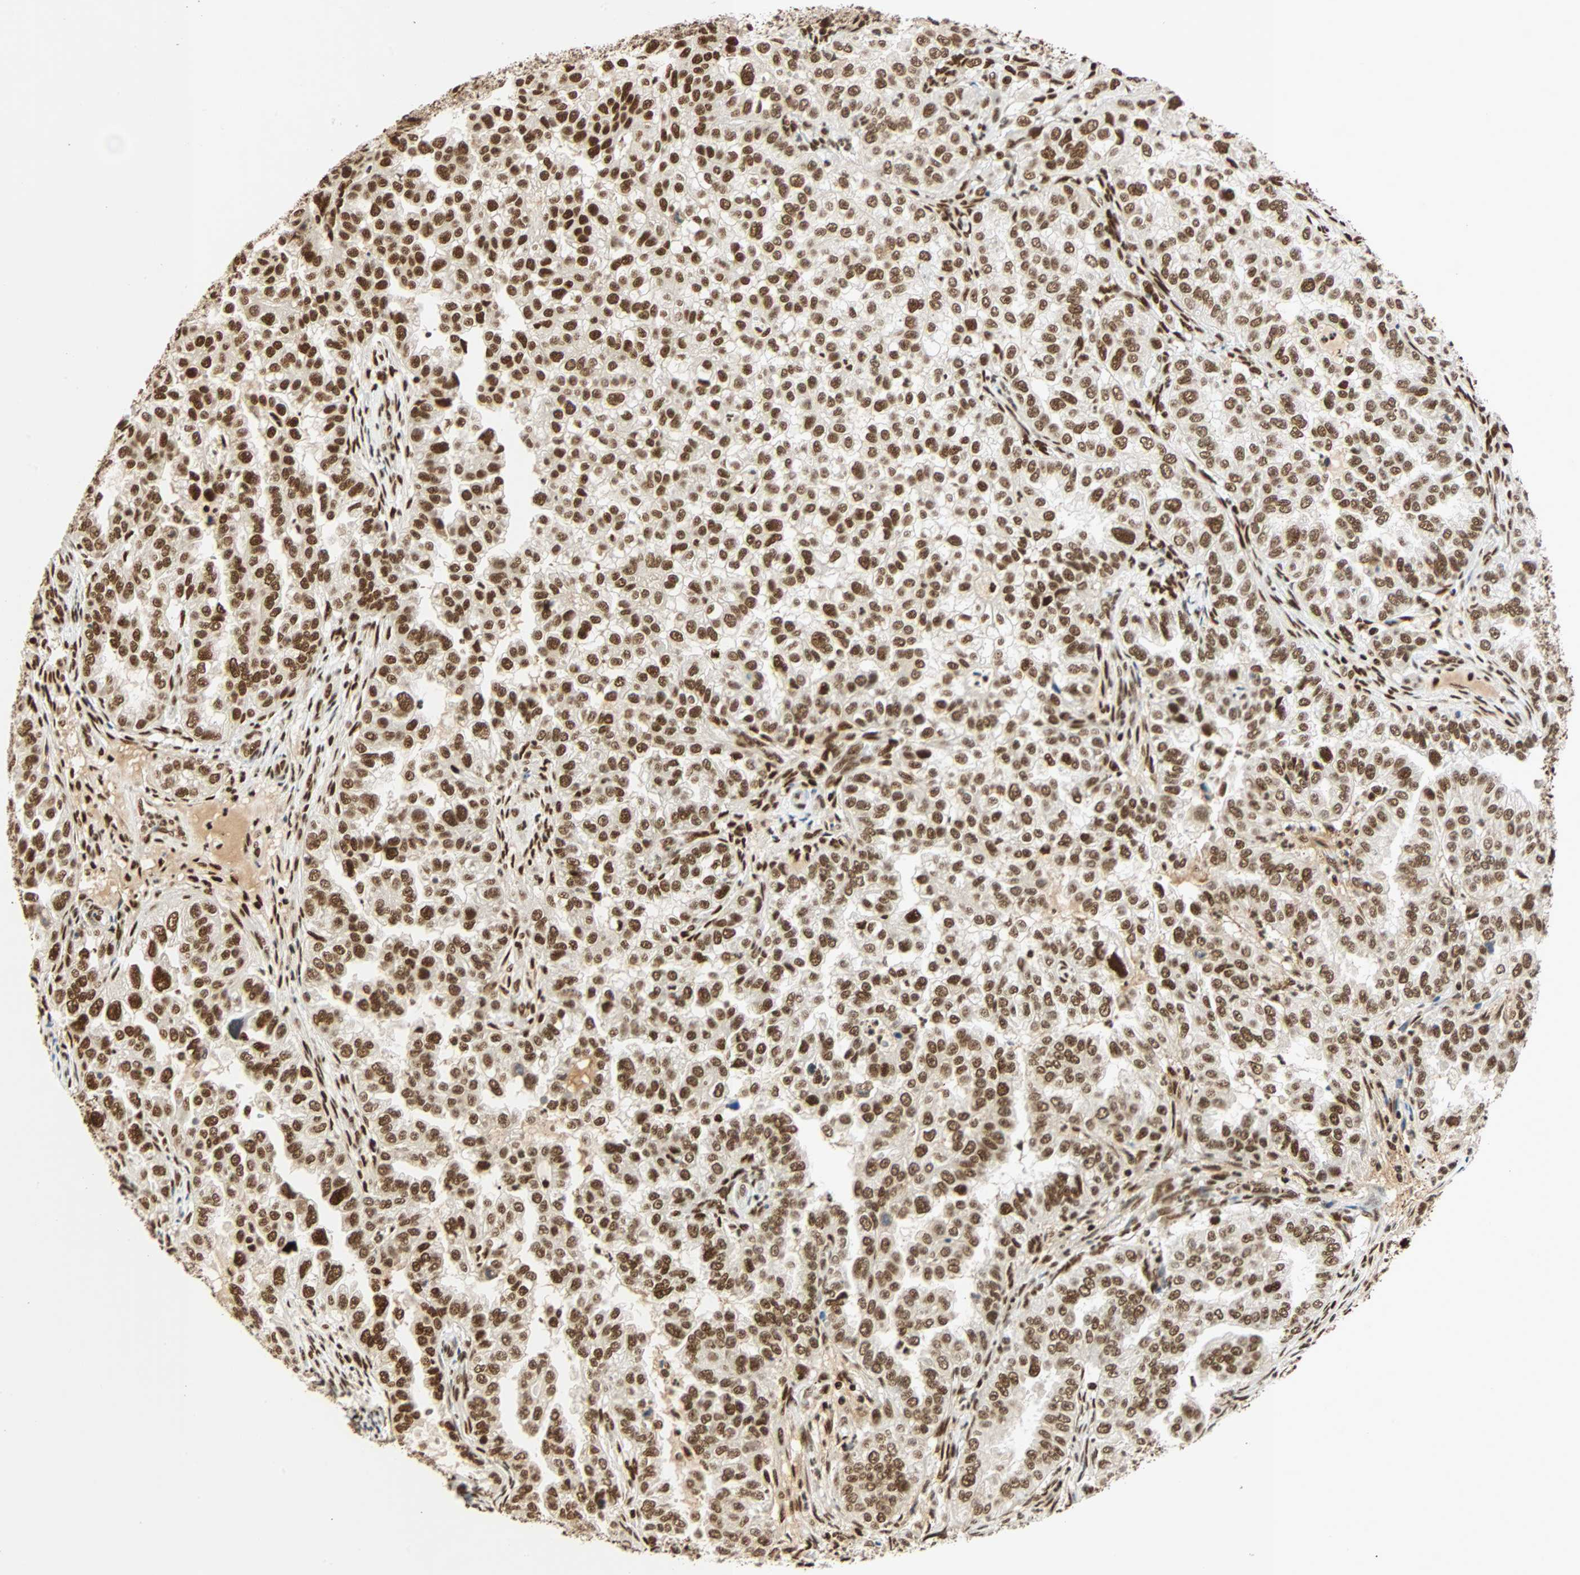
{"staining": {"intensity": "strong", "quantity": ">75%", "location": "nuclear"}, "tissue": "endometrial cancer", "cell_type": "Tumor cells", "image_type": "cancer", "snomed": [{"axis": "morphology", "description": "Adenocarcinoma, NOS"}, {"axis": "topography", "description": "Endometrium"}], "caption": "Endometrial cancer stained for a protein (brown) exhibits strong nuclear positive positivity in approximately >75% of tumor cells.", "gene": "CDK12", "patient": {"sex": "female", "age": 85}}